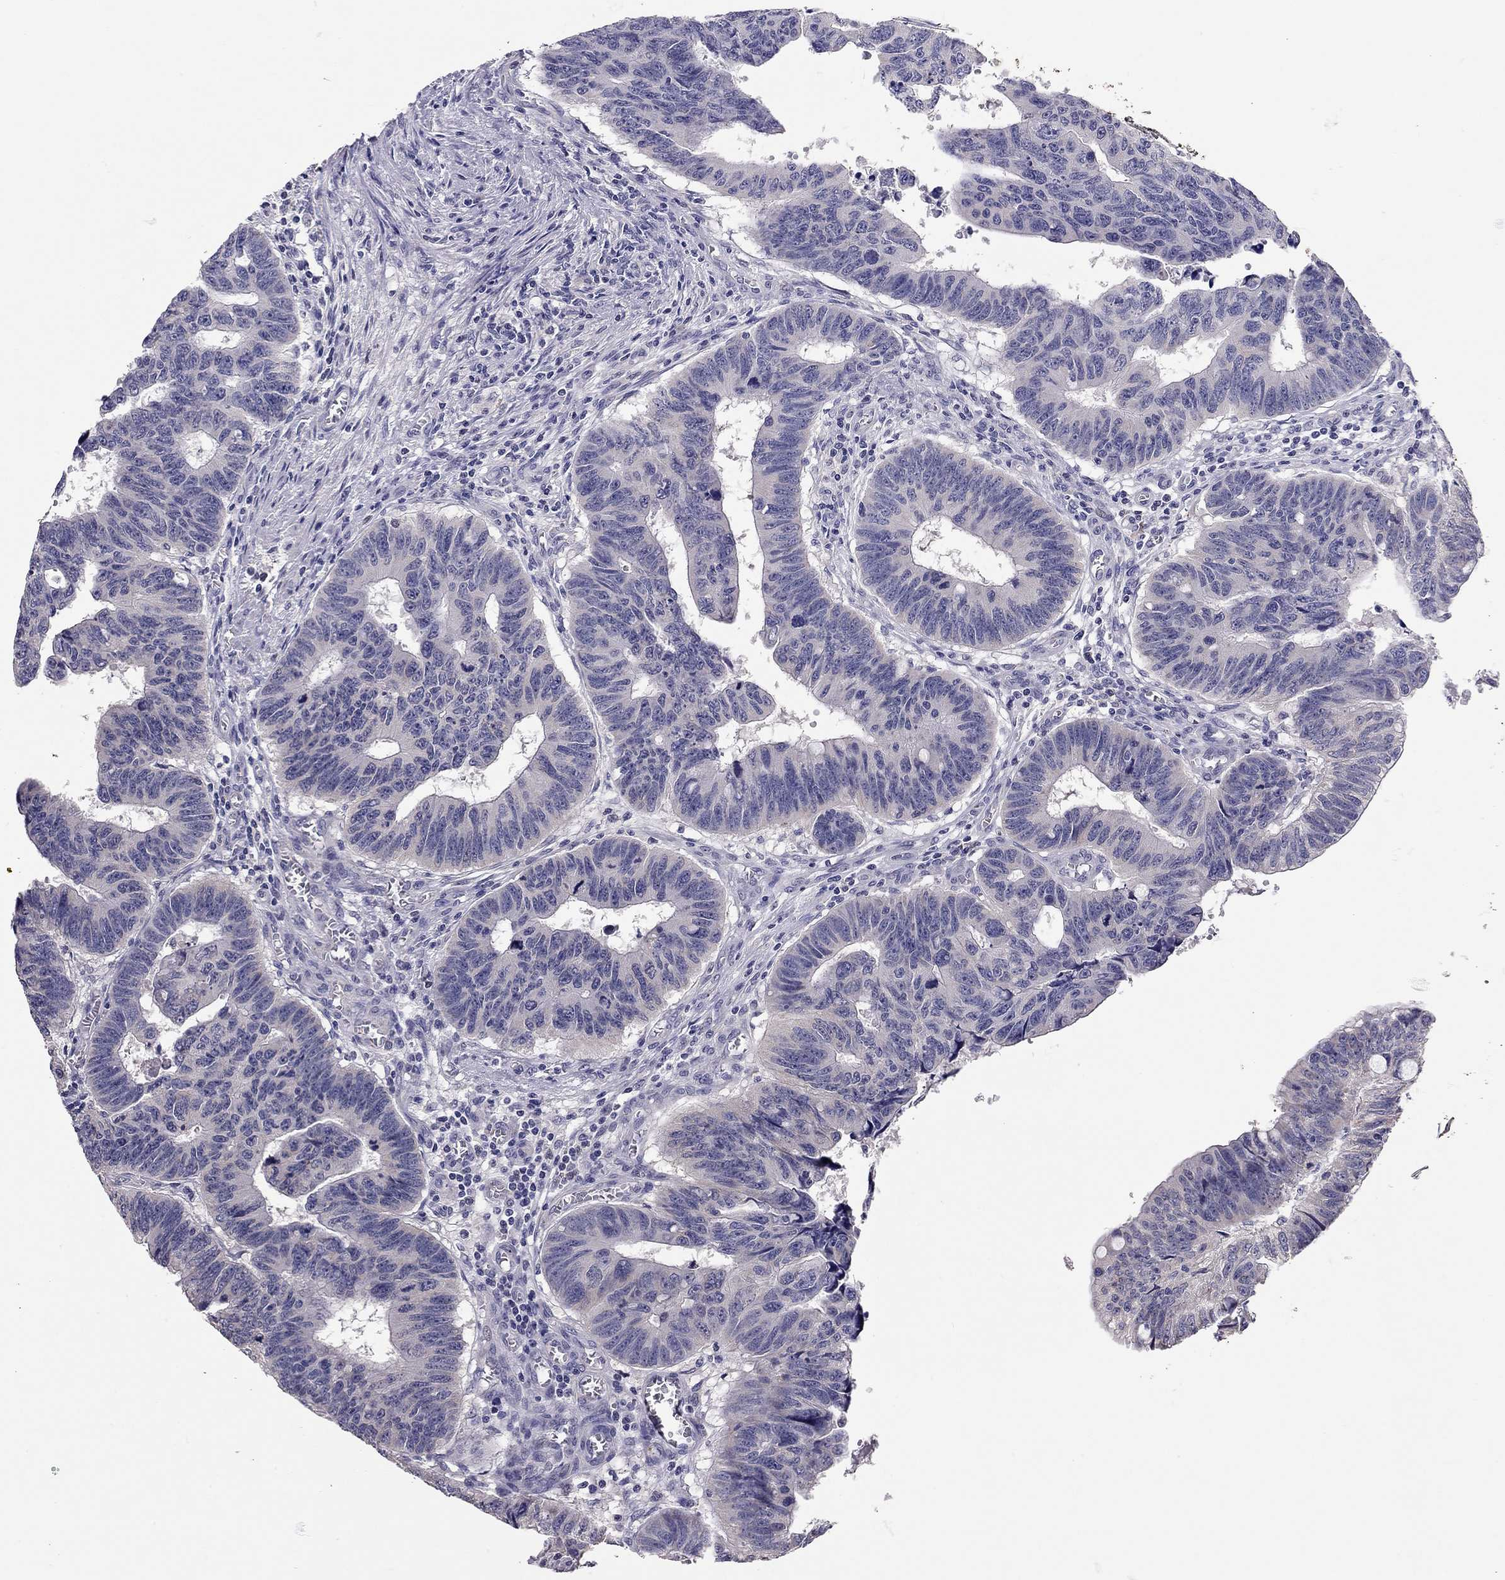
{"staining": {"intensity": "negative", "quantity": "none", "location": "none"}, "tissue": "colorectal cancer", "cell_type": "Tumor cells", "image_type": "cancer", "snomed": [{"axis": "morphology", "description": "Adenocarcinoma, NOS"}, {"axis": "topography", "description": "Appendix"}, {"axis": "topography", "description": "Colon"}, {"axis": "topography", "description": "Cecum"}, {"axis": "topography", "description": "Colon asc"}], "caption": "DAB immunohistochemical staining of colorectal cancer demonstrates no significant expression in tumor cells.", "gene": "SCARB1", "patient": {"sex": "female", "age": 85}}